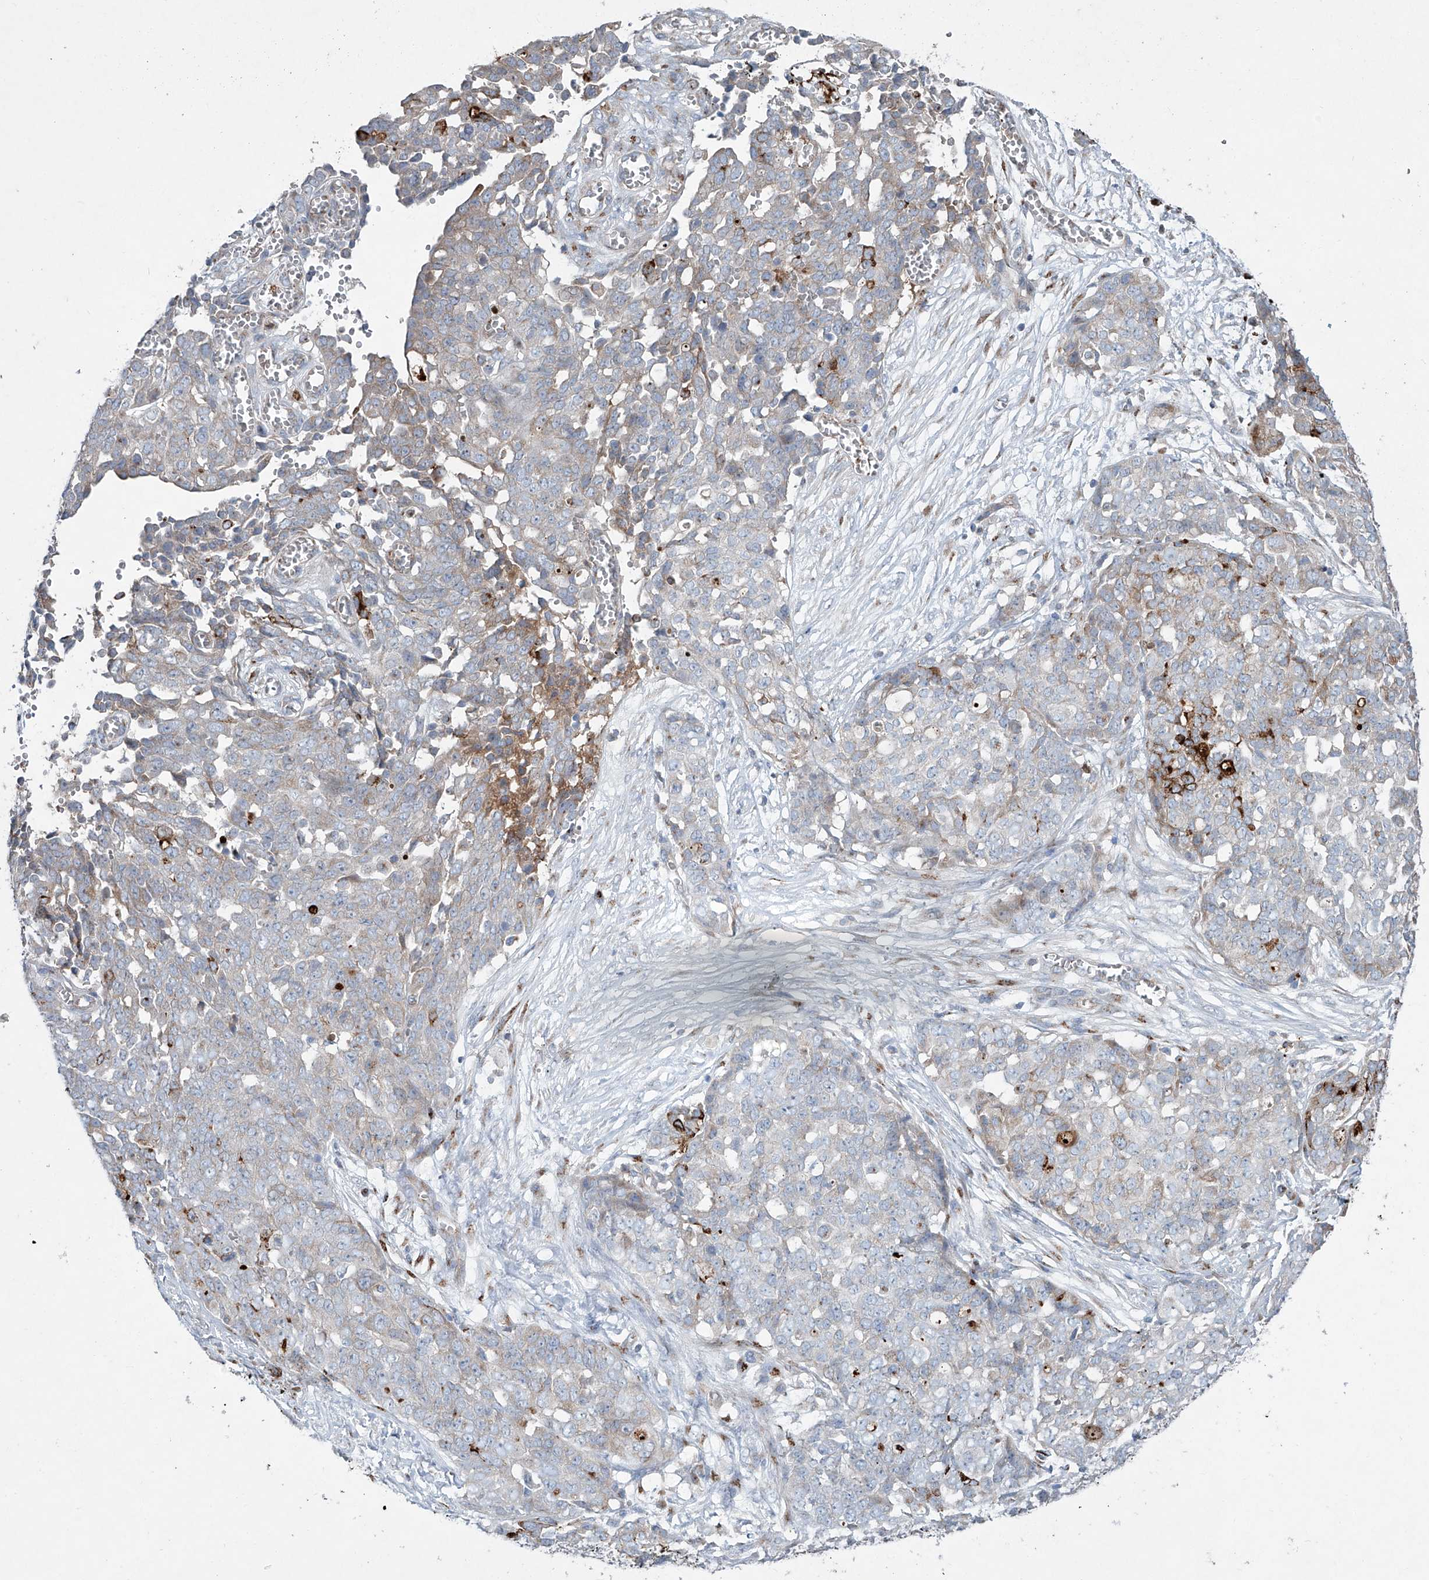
{"staining": {"intensity": "negative", "quantity": "none", "location": "none"}, "tissue": "ovarian cancer", "cell_type": "Tumor cells", "image_type": "cancer", "snomed": [{"axis": "morphology", "description": "Cystadenocarcinoma, serous, NOS"}, {"axis": "topography", "description": "Soft tissue"}, {"axis": "topography", "description": "Ovary"}], "caption": "The IHC histopathology image has no significant staining in tumor cells of ovarian cancer (serous cystadenocarcinoma) tissue.", "gene": "CDH5", "patient": {"sex": "female", "age": 57}}